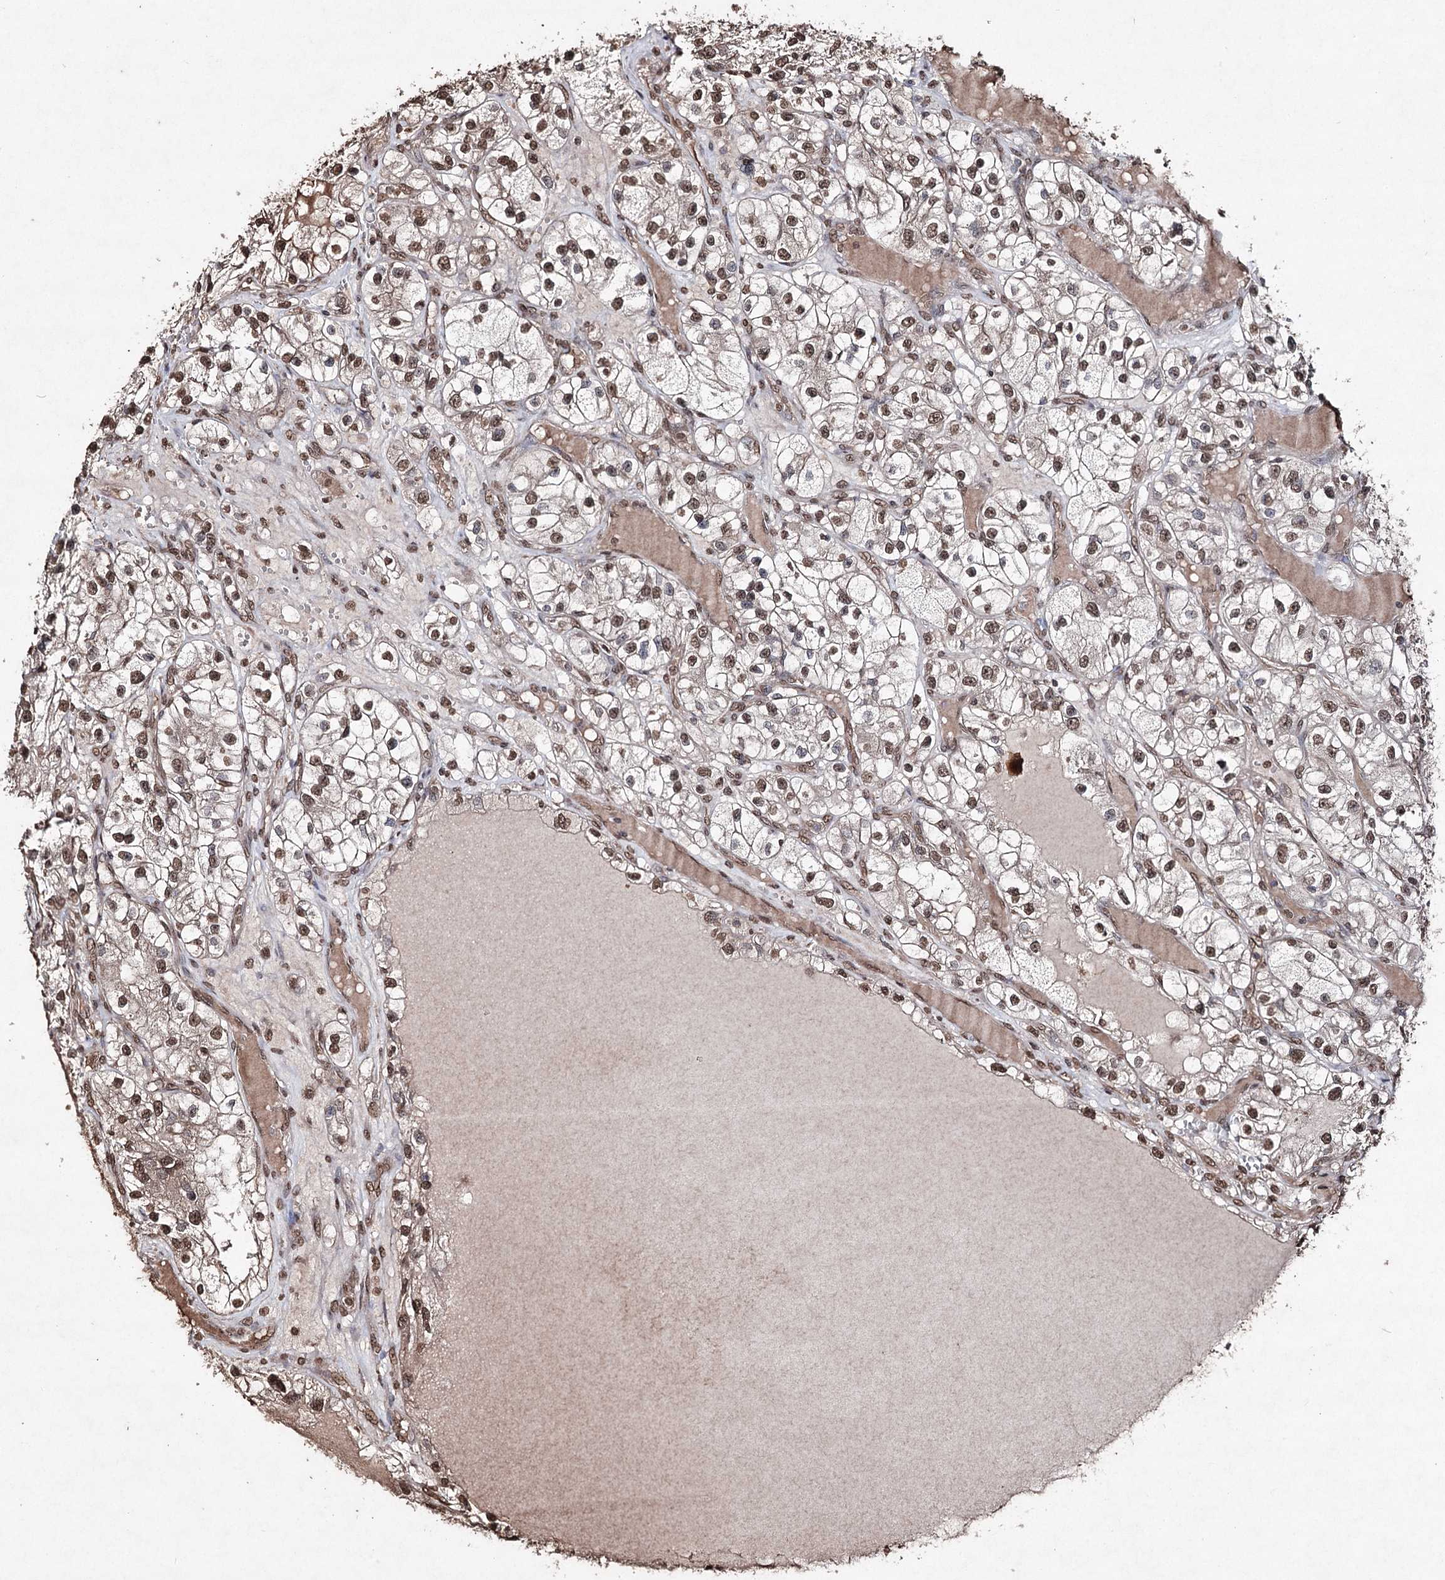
{"staining": {"intensity": "moderate", "quantity": ">75%", "location": "nuclear"}, "tissue": "renal cancer", "cell_type": "Tumor cells", "image_type": "cancer", "snomed": [{"axis": "morphology", "description": "Adenocarcinoma, NOS"}, {"axis": "topography", "description": "Kidney"}], "caption": "The image reveals a brown stain indicating the presence of a protein in the nuclear of tumor cells in renal cancer (adenocarcinoma).", "gene": "ATG14", "patient": {"sex": "female", "age": 57}}